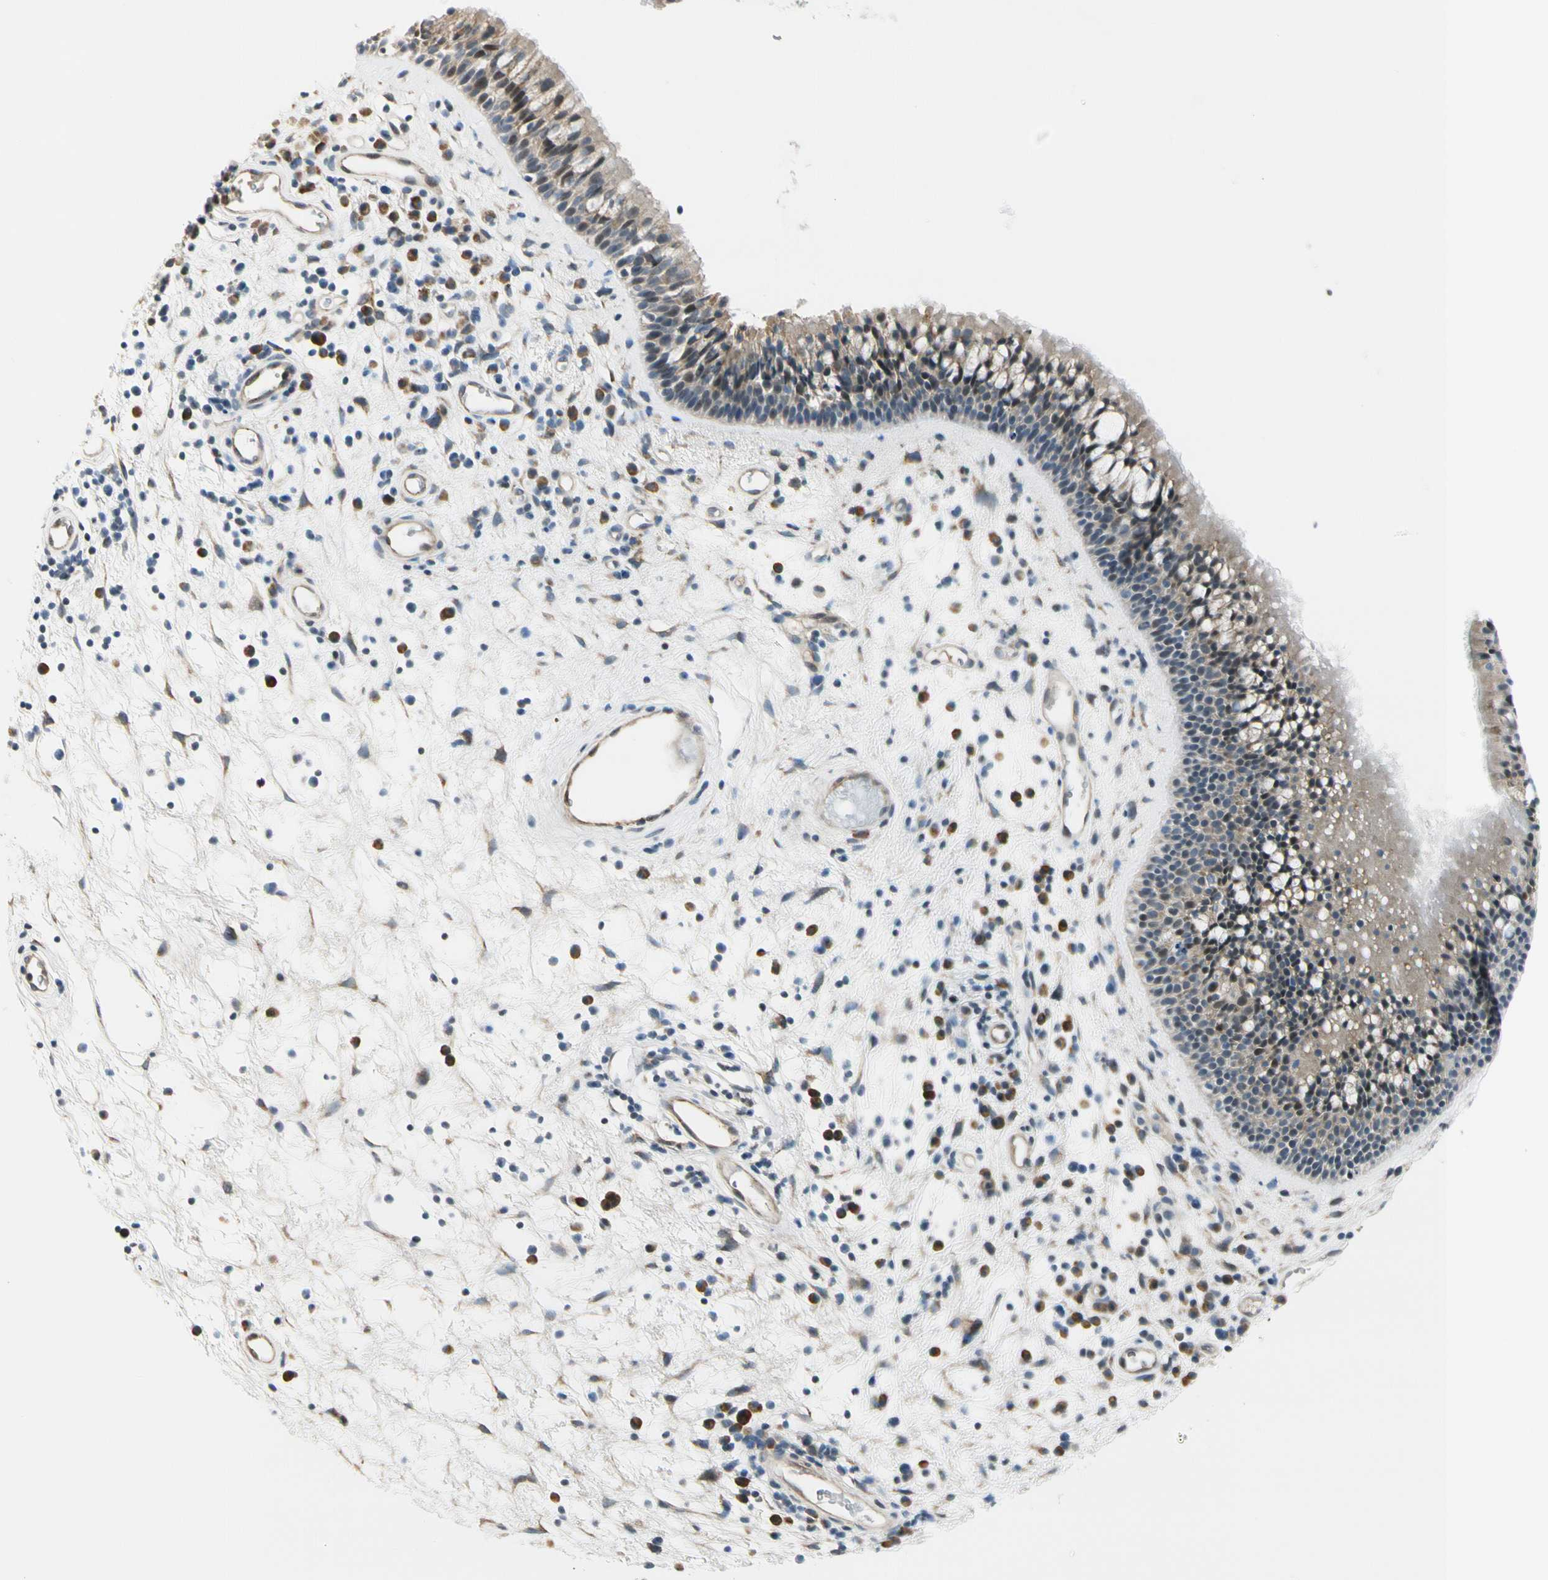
{"staining": {"intensity": "moderate", "quantity": "25%-75%", "location": "cytoplasmic/membranous,nuclear"}, "tissue": "nasopharynx", "cell_type": "Respiratory epithelial cells", "image_type": "normal", "snomed": [{"axis": "morphology", "description": "Normal tissue, NOS"}, {"axis": "morphology", "description": "Inflammation, NOS"}, {"axis": "topography", "description": "Nasopharynx"}], "caption": "The photomicrograph exhibits a brown stain indicating the presence of a protein in the cytoplasmic/membranous,nuclear of respiratory epithelial cells in nasopharynx. The staining is performed using DAB brown chromogen to label protein expression. The nuclei are counter-stained blue using hematoxylin.", "gene": "NPDC1", "patient": {"sex": "male", "age": 48}}